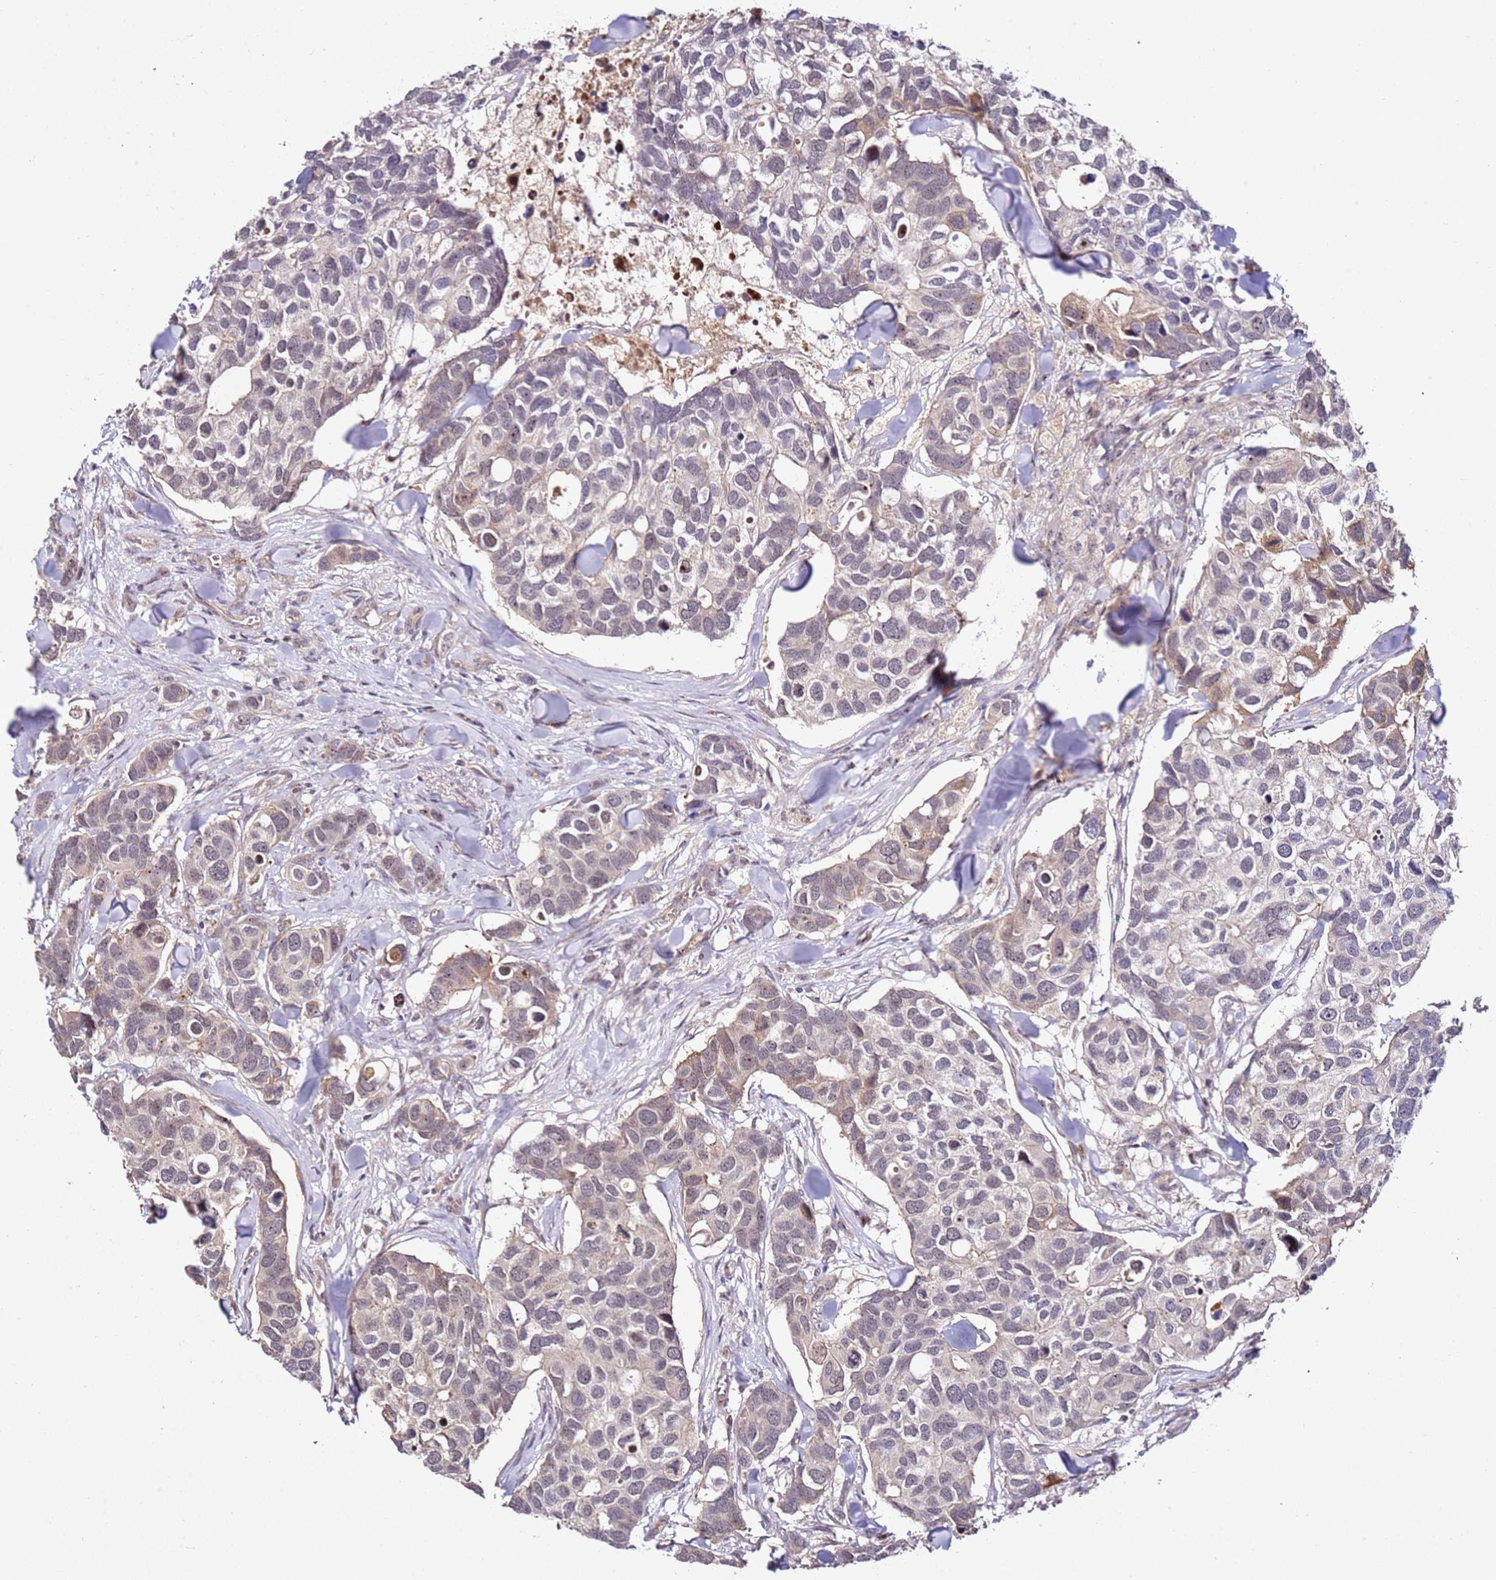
{"staining": {"intensity": "weak", "quantity": "25%-75%", "location": "cytoplasmic/membranous"}, "tissue": "breast cancer", "cell_type": "Tumor cells", "image_type": "cancer", "snomed": [{"axis": "morphology", "description": "Duct carcinoma"}, {"axis": "topography", "description": "Breast"}], "caption": "IHC histopathology image of human infiltrating ductal carcinoma (breast) stained for a protein (brown), which reveals low levels of weak cytoplasmic/membranous expression in about 25%-75% of tumor cells.", "gene": "DDX27", "patient": {"sex": "female", "age": 83}}